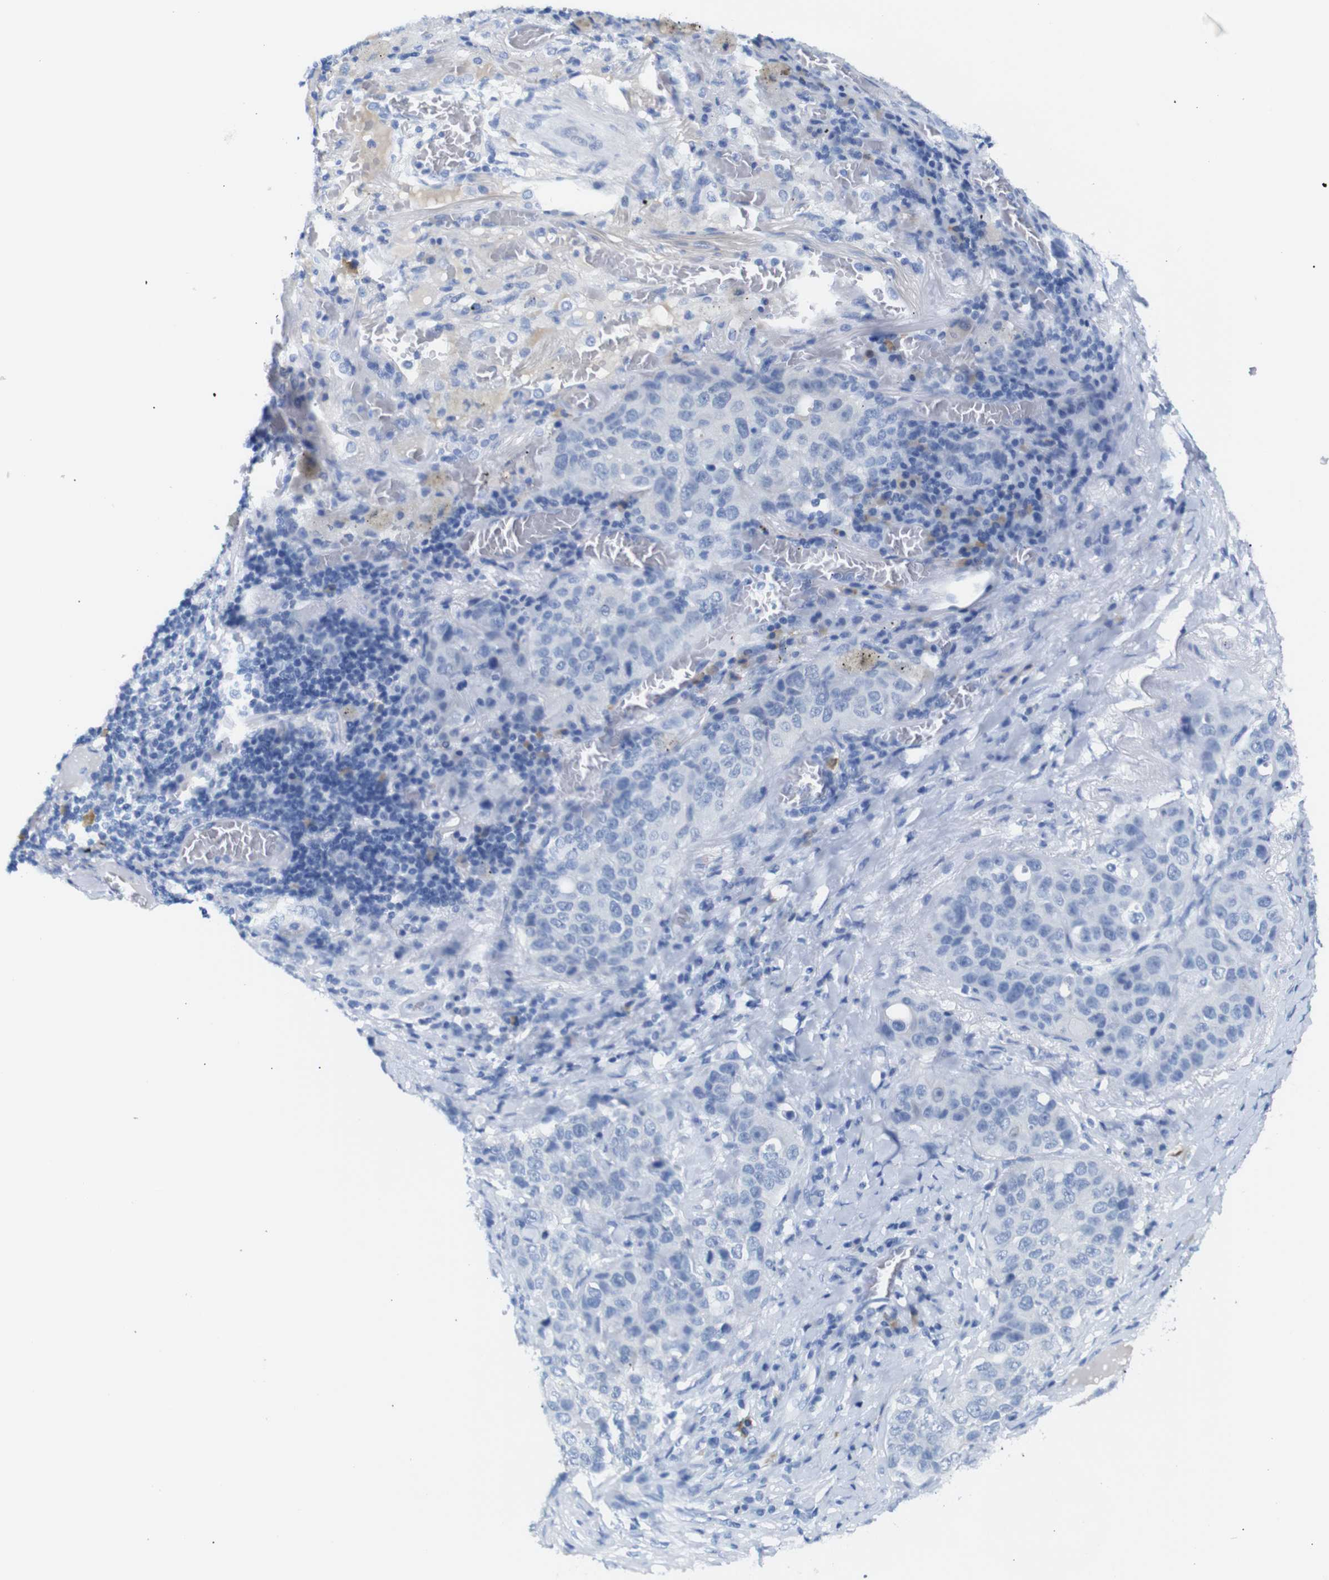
{"staining": {"intensity": "negative", "quantity": "none", "location": "none"}, "tissue": "lung cancer", "cell_type": "Tumor cells", "image_type": "cancer", "snomed": [{"axis": "morphology", "description": "Squamous cell carcinoma, NOS"}, {"axis": "topography", "description": "Lung"}], "caption": "IHC micrograph of neoplastic tissue: squamous cell carcinoma (lung) stained with DAB (3,3'-diaminobenzidine) demonstrates no significant protein staining in tumor cells.", "gene": "ERVMER34-1", "patient": {"sex": "male", "age": 57}}